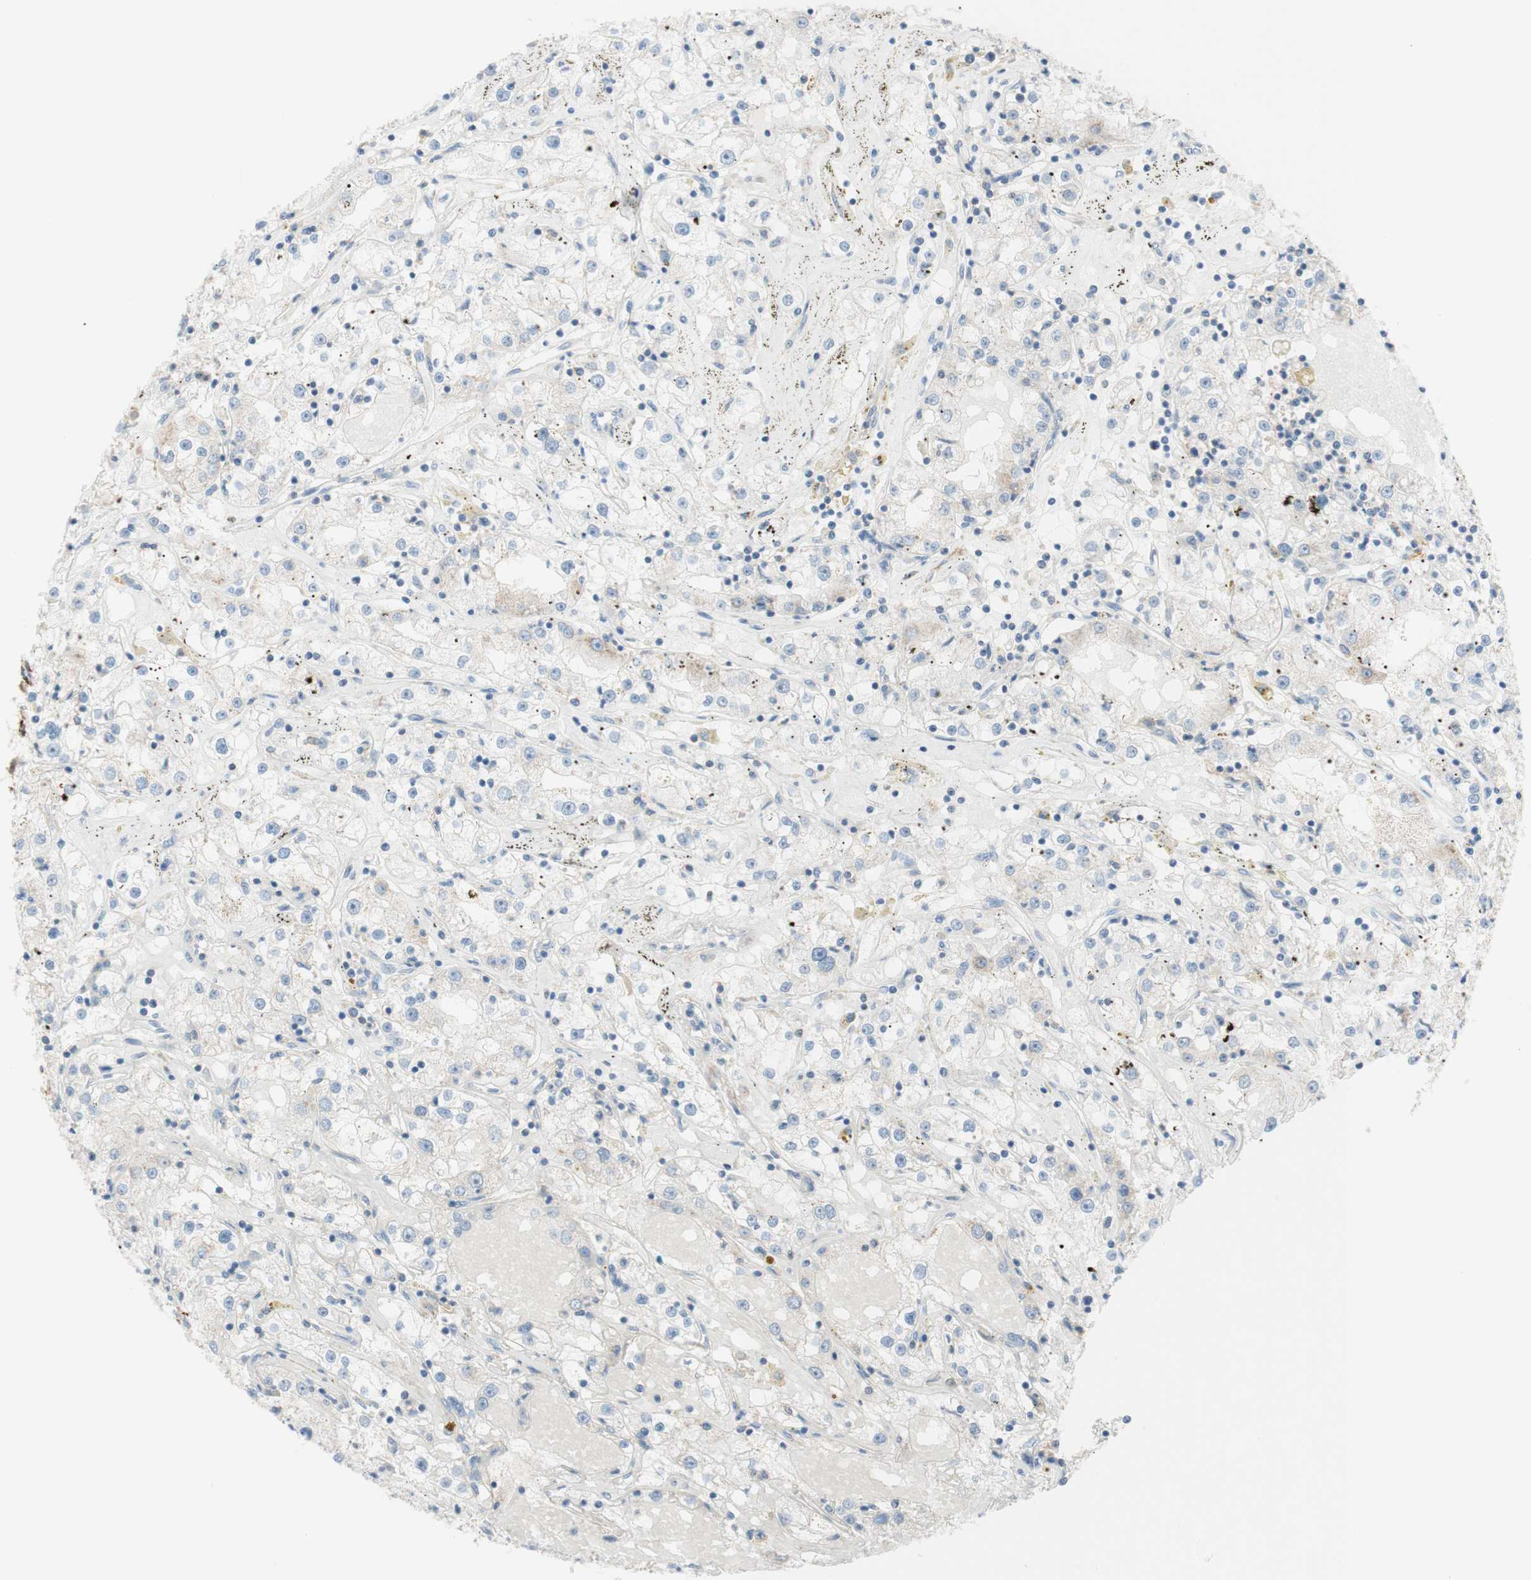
{"staining": {"intensity": "negative", "quantity": "none", "location": "none"}, "tissue": "renal cancer", "cell_type": "Tumor cells", "image_type": "cancer", "snomed": [{"axis": "morphology", "description": "Adenocarcinoma, NOS"}, {"axis": "topography", "description": "Kidney"}], "caption": "IHC of human renal cancer reveals no staining in tumor cells. Nuclei are stained in blue.", "gene": "POU2AF1", "patient": {"sex": "male", "age": 56}}